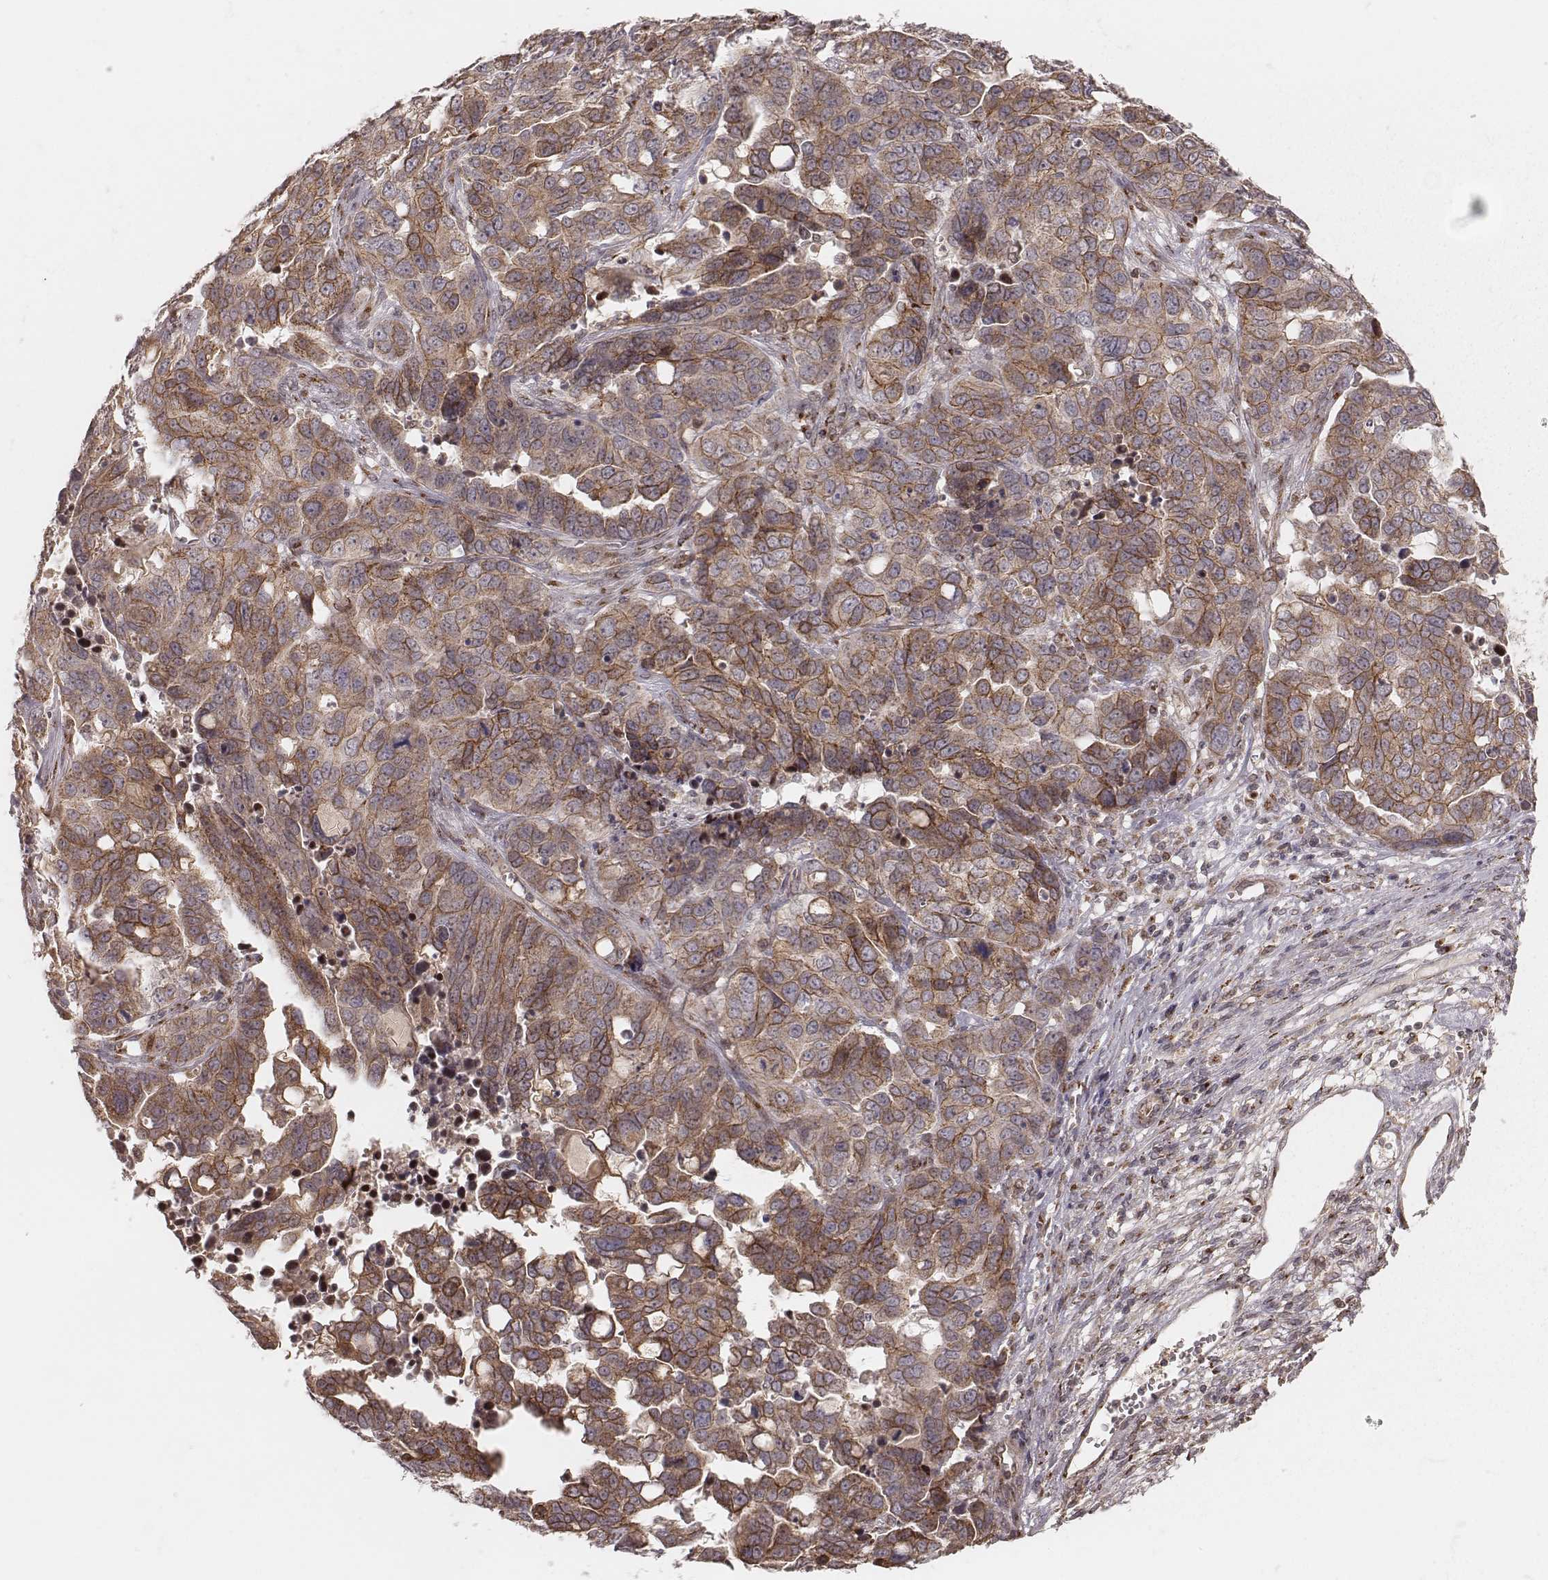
{"staining": {"intensity": "strong", "quantity": ">75%", "location": "cytoplasmic/membranous"}, "tissue": "ovarian cancer", "cell_type": "Tumor cells", "image_type": "cancer", "snomed": [{"axis": "morphology", "description": "Carcinoma, endometroid"}, {"axis": "topography", "description": "Ovary"}], "caption": "Tumor cells exhibit high levels of strong cytoplasmic/membranous positivity in about >75% of cells in ovarian cancer.", "gene": "MYO19", "patient": {"sex": "female", "age": 78}}